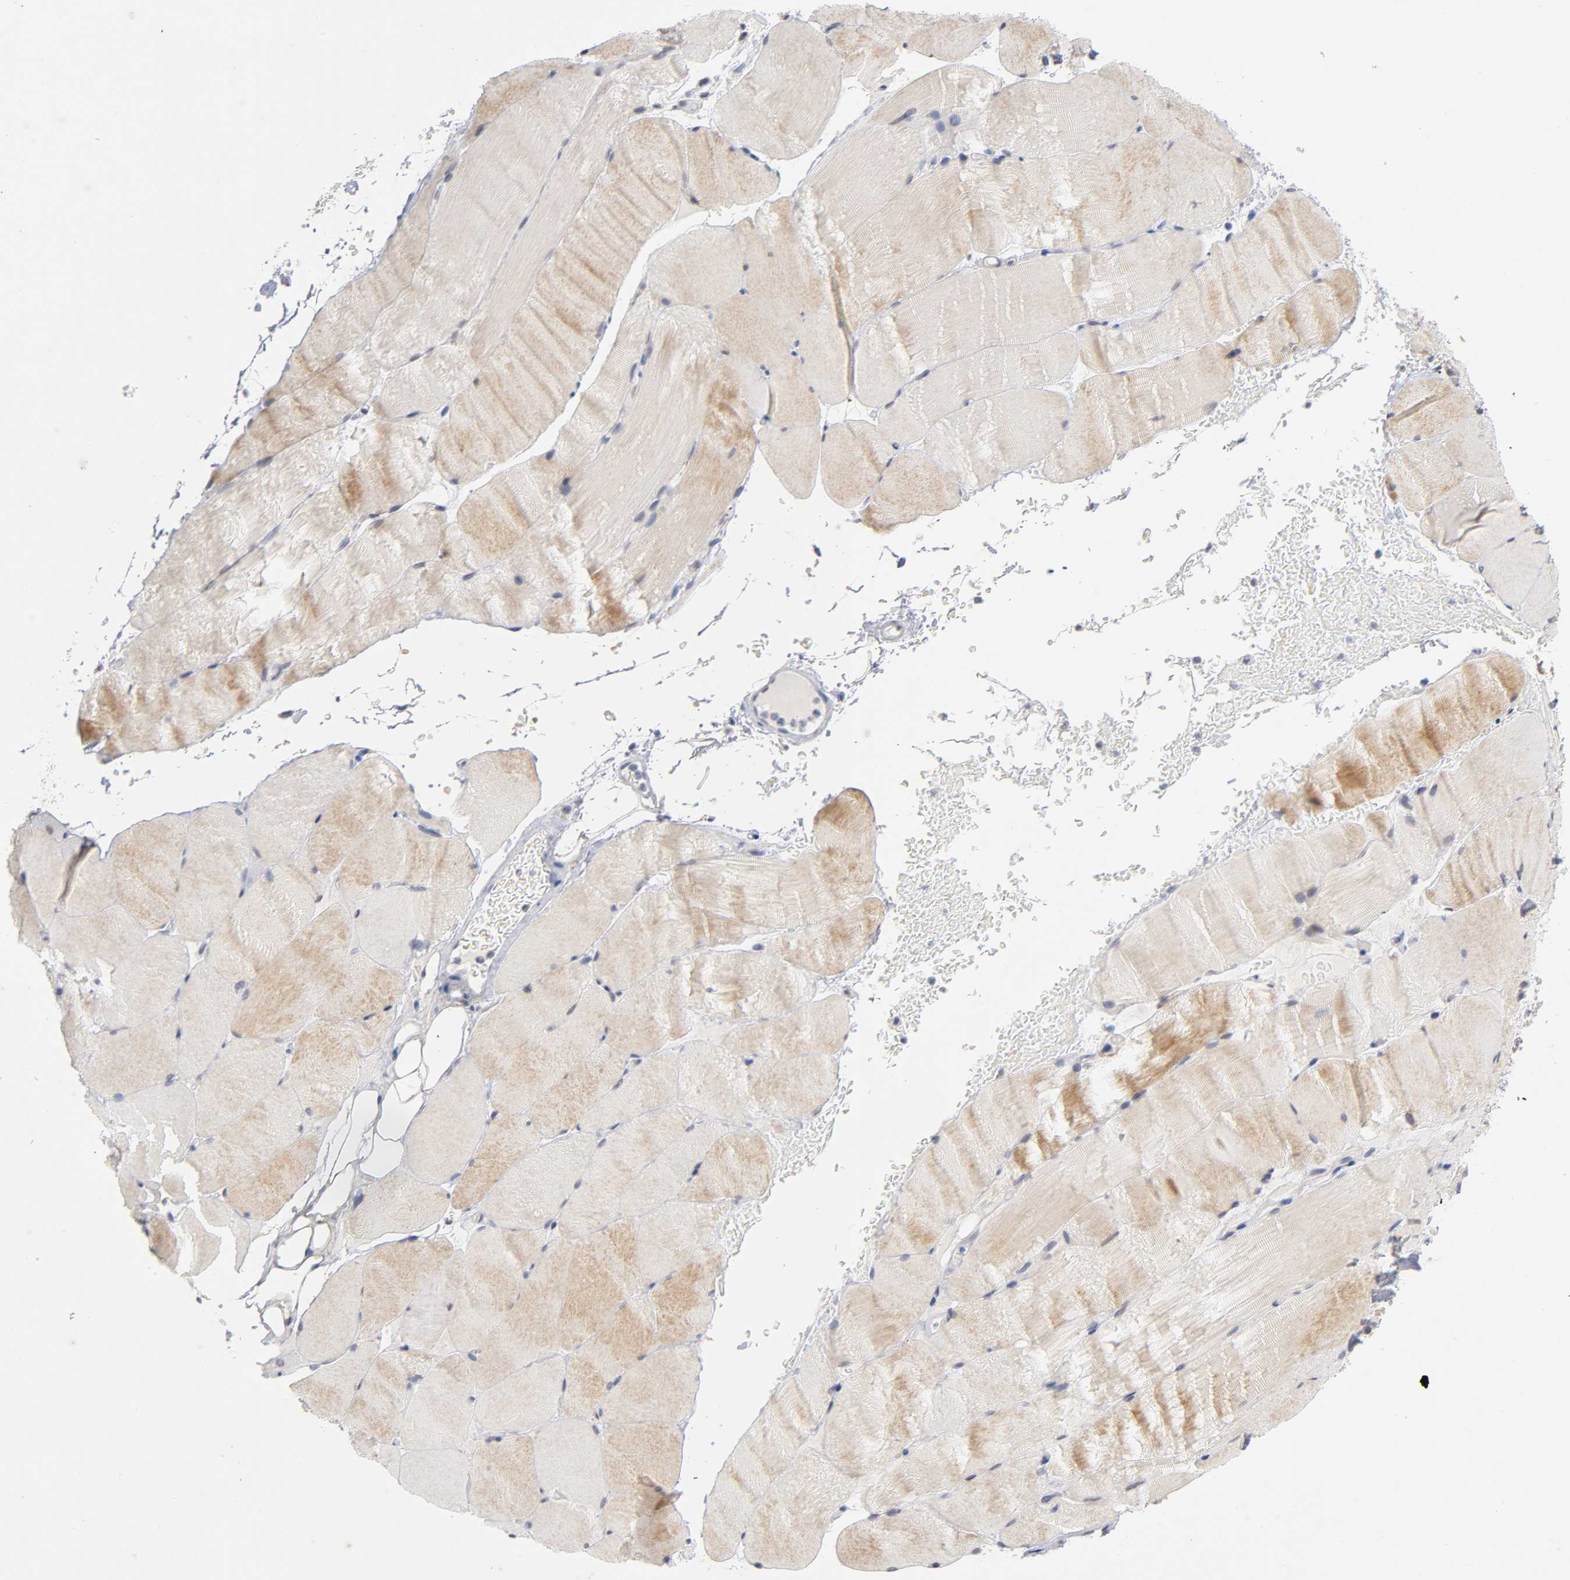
{"staining": {"intensity": "weak", "quantity": "<25%", "location": "cytoplasmic/membranous,nuclear"}, "tissue": "skeletal muscle", "cell_type": "Myocytes", "image_type": "normal", "snomed": [{"axis": "morphology", "description": "Normal tissue, NOS"}, {"axis": "topography", "description": "Skeletal muscle"}], "caption": "The histopathology image shows no staining of myocytes in benign skeletal muscle.", "gene": "CRABP2", "patient": {"sex": "female", "age": 37}}